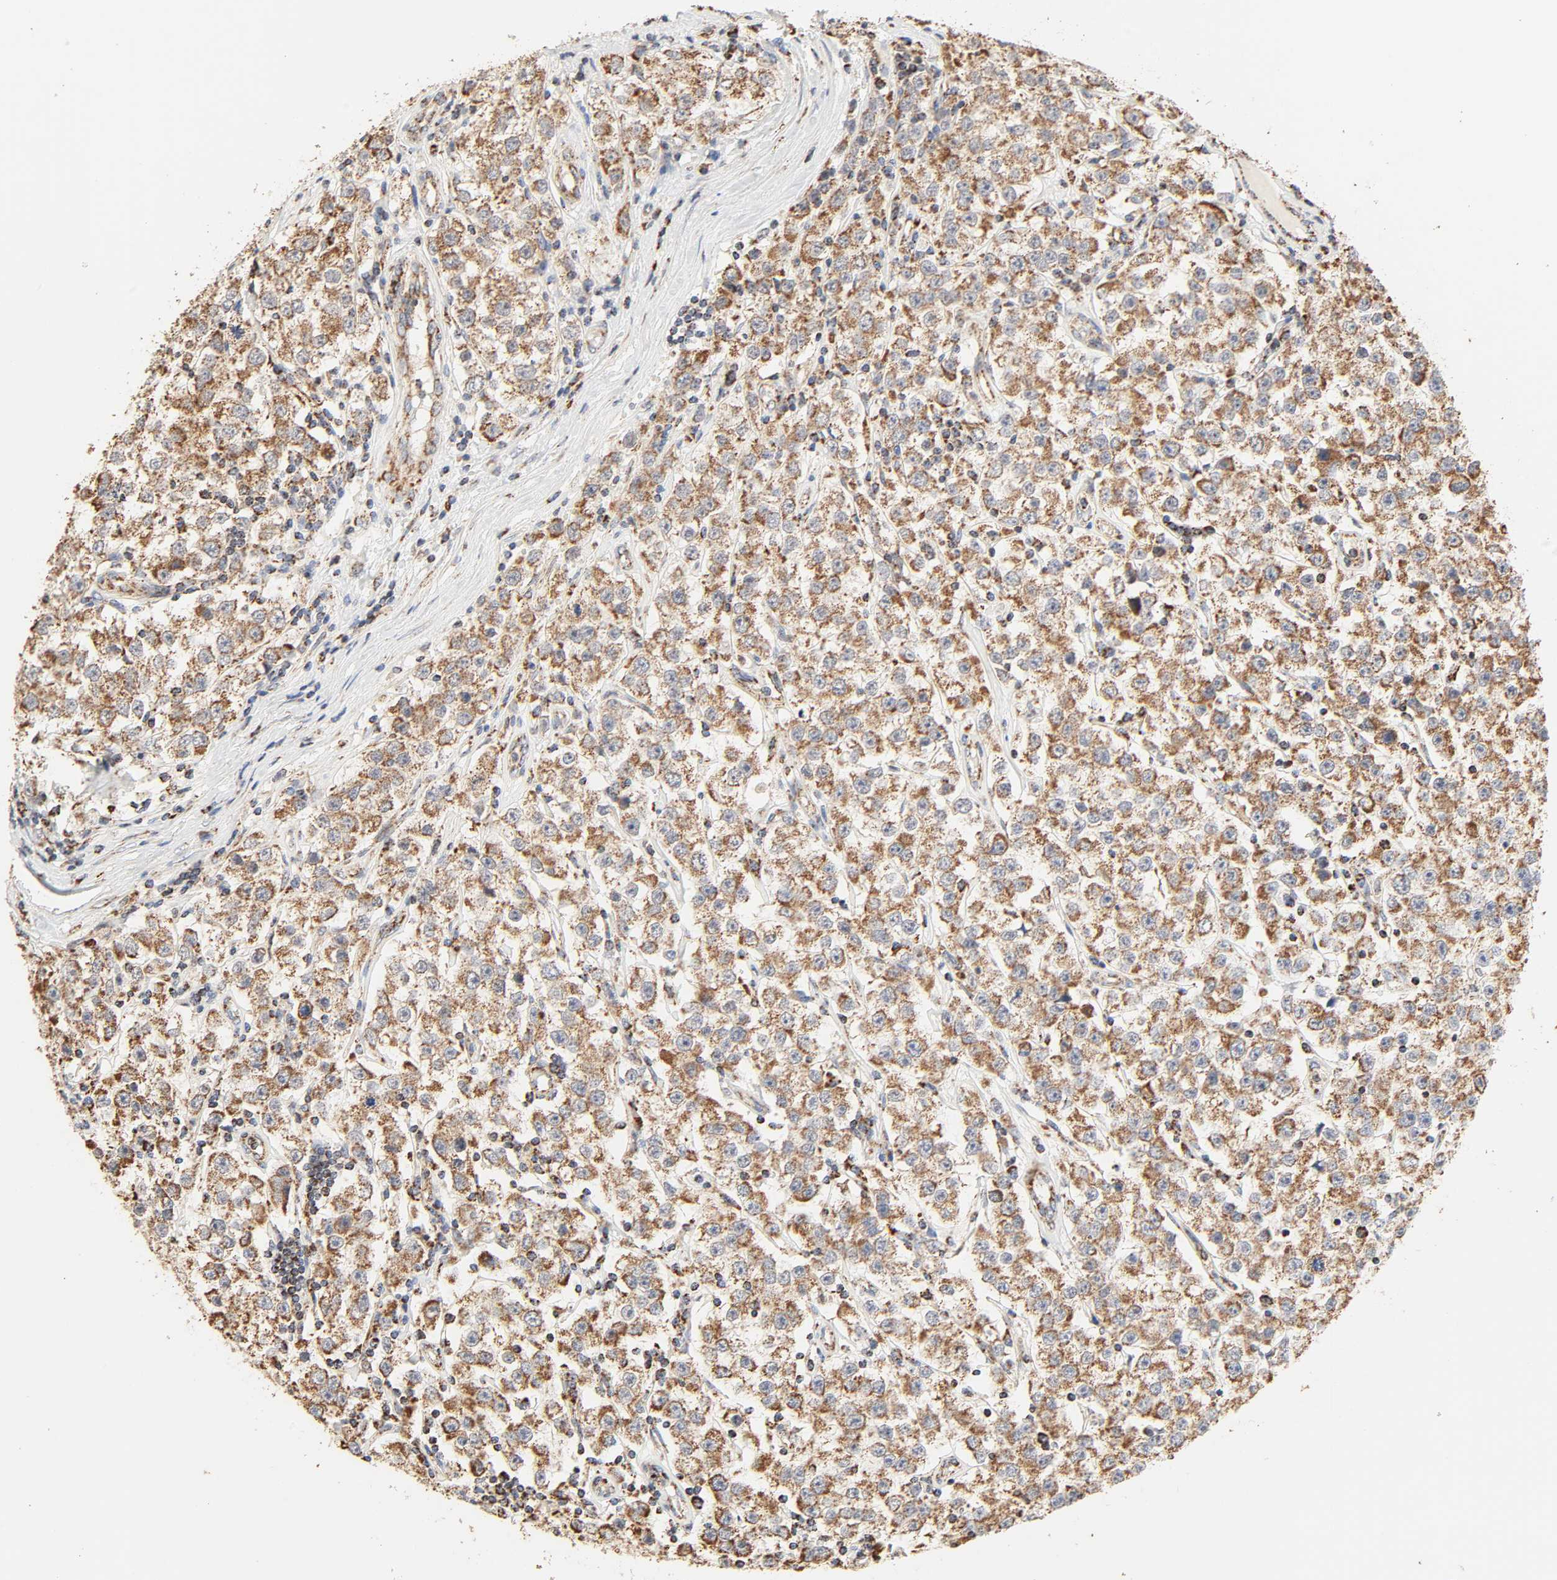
{"staining": {"intensity": "moderate", "quantity": ">75%", "location": "cytoplasmic/membranous"}, "tissue": "testis cancer", "cell_type": "Tumor cells", "image_type": "cancer", "snomed": [{"axis": "morphology", "description": "Seminoma, NOS"}, {"axis": "topography", "description": "Testis"}], "caption": "Immunohistochemical staining of human testis cancer reveals moderate cytoplasmic/membranous protein expression in approximately >75% of tumor cells. (IHC, brightfield microscopy, high magnification).", "gene": "ZMAT5", "patient": {"sex": "male", "age": 52}}